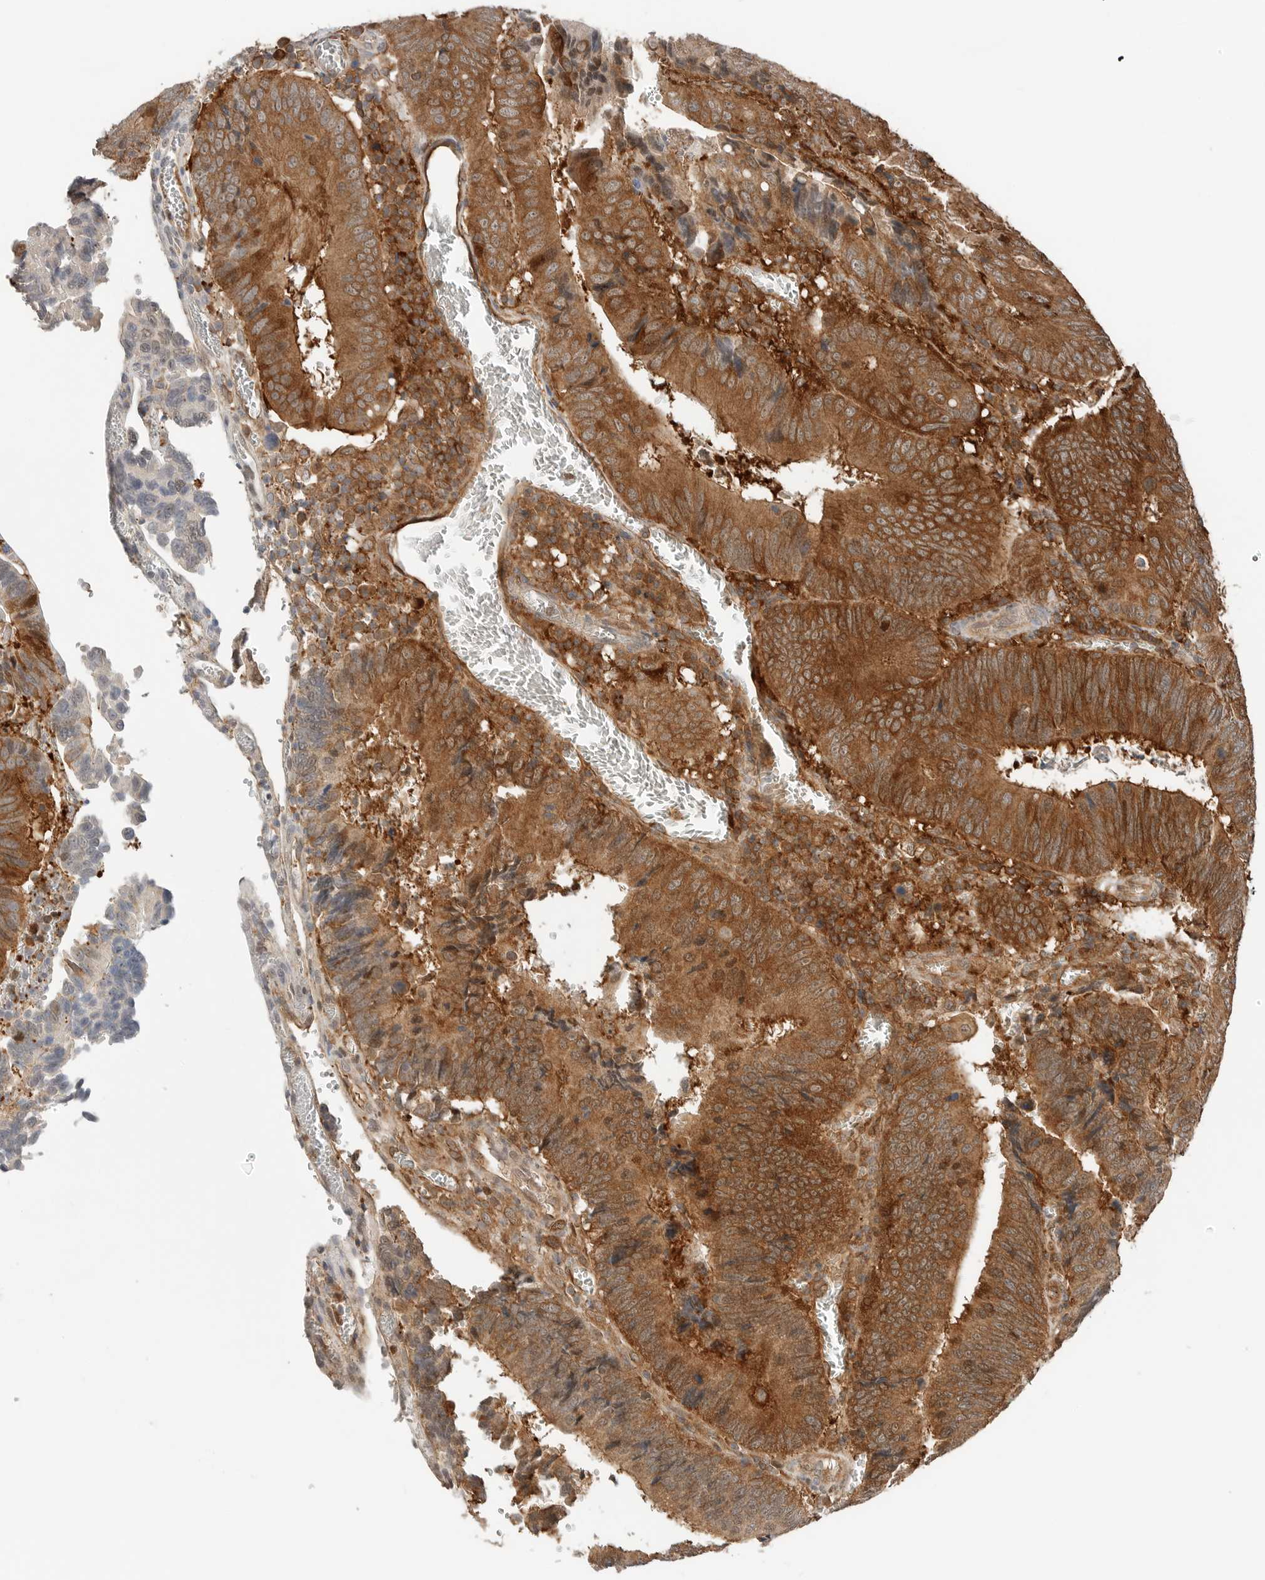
{"staining": {"intensity": "moderate", "quantity": ">75%", "location": "cytoplasmic/membranous,nuclear"}, "tissue": "colorectal cancer", "cell_type": "Tumor cells", "image_type": "cancer", "snomed": [{"axis": "morphology", "description": "Inflammation, NOS"}, {"axis": "morphology", "description": "Adenocarcinoma, NOS"}, {"axis": "topography", "description": "Colon"}], "caption": "Tumor cells demonstrate medium levels of moderate cytoplasmic/membranous and nuclear positivity in approximately >75% of cells in human colorectal cancer. (DAB (3,3'-diaminobenzidine) = brown stain, brightfield microscopy at high magnification).", "gene": "XPNPEP1", "patient": {"sex": "male", "age": 72}}